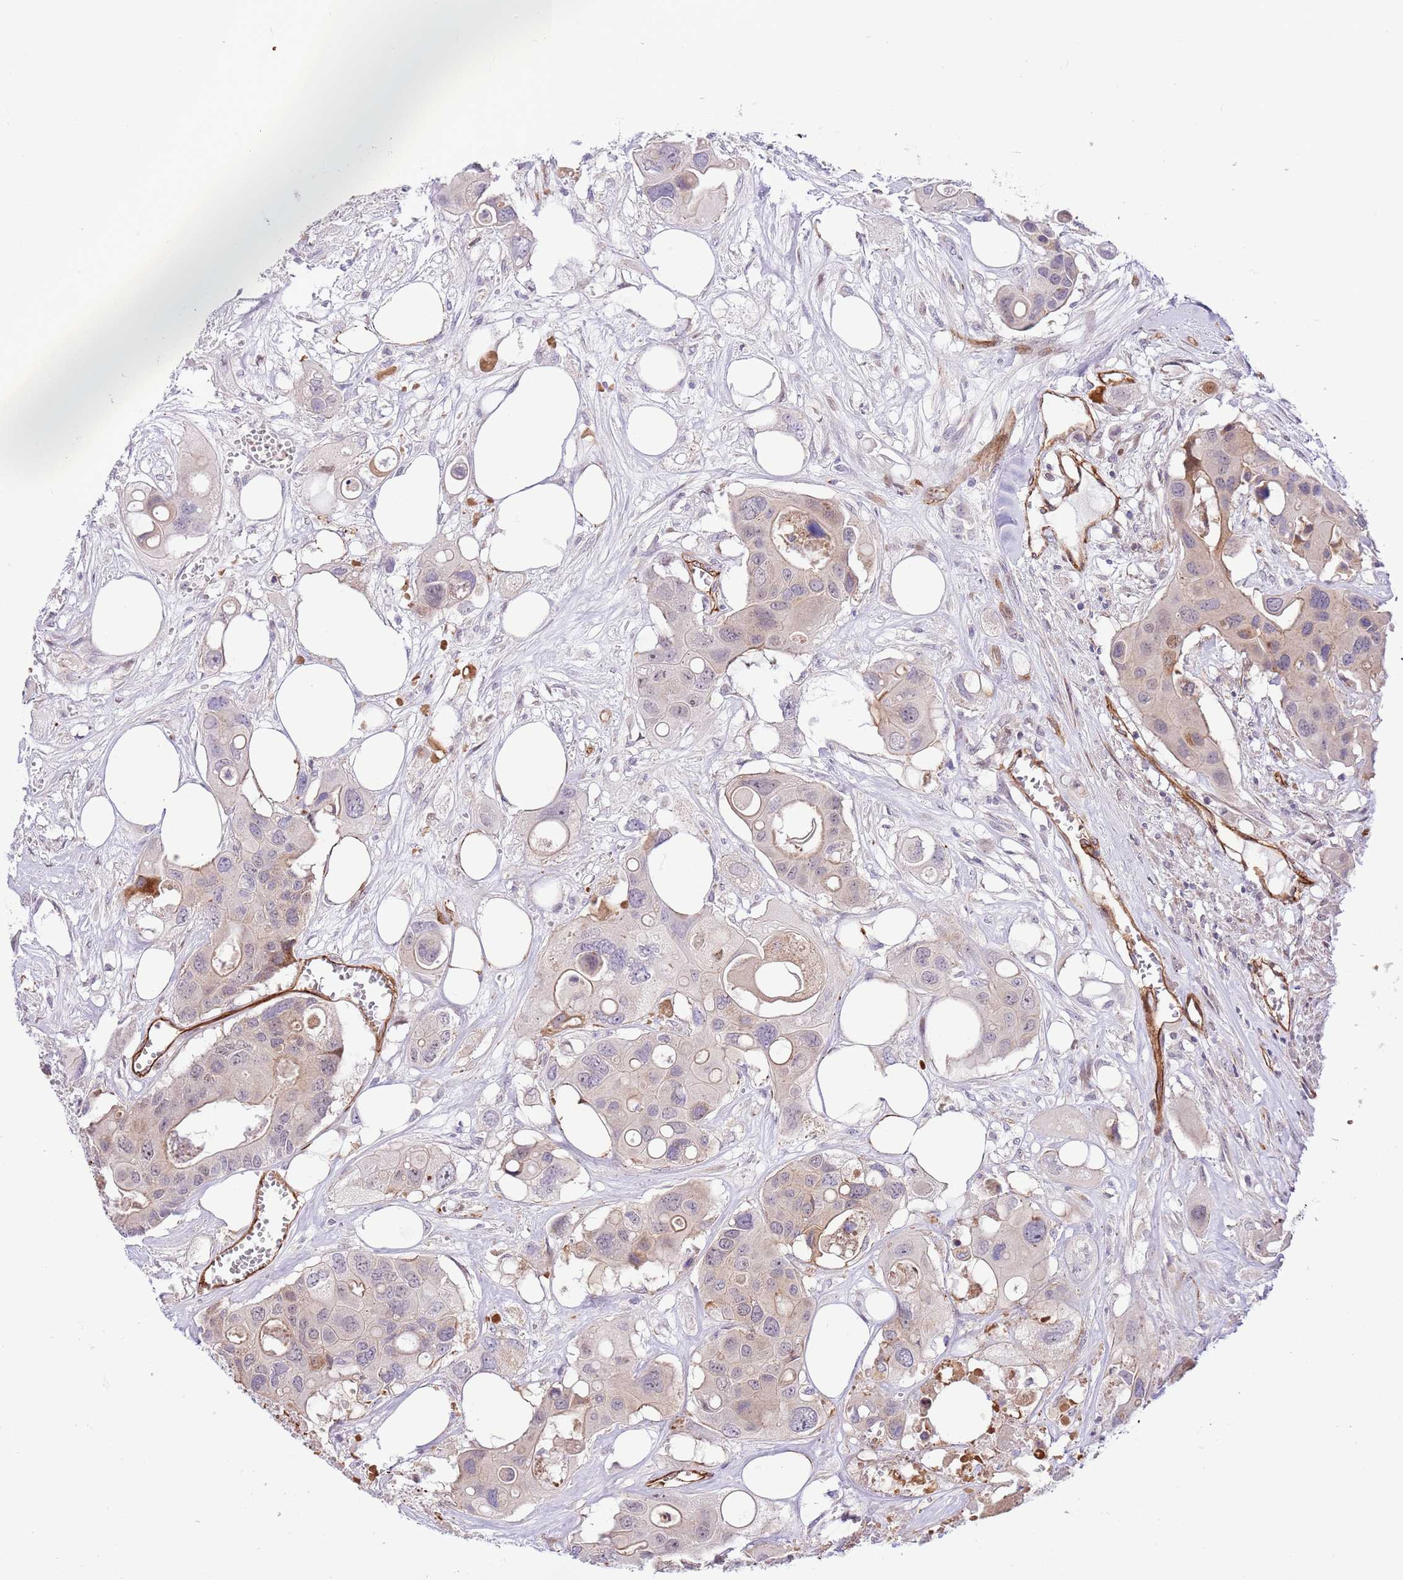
{"staining": {"intensity": "weak", "quantity": "25%-75%", "location": "cytoplasmic/membranous,nuclear"}, "tissue": "colorectal cancer", "cell_type": "Tumor cells", "image_type": "cancer", "snomed": [{"axis": "morphology", "description": "Adenocarcinoma, NOS"}, {"axis": "topography", "description": "Colon"}], "caption": "Colorectal cancer (adenocarcinoma) was stained to show a protein in brown. There is low levels of weak cytoplasmic/membranous and nuclear staining in about 25%-75% of tumor cells.", "gene": "NEK3", "patient": {"sex": "male", "age": 77}}